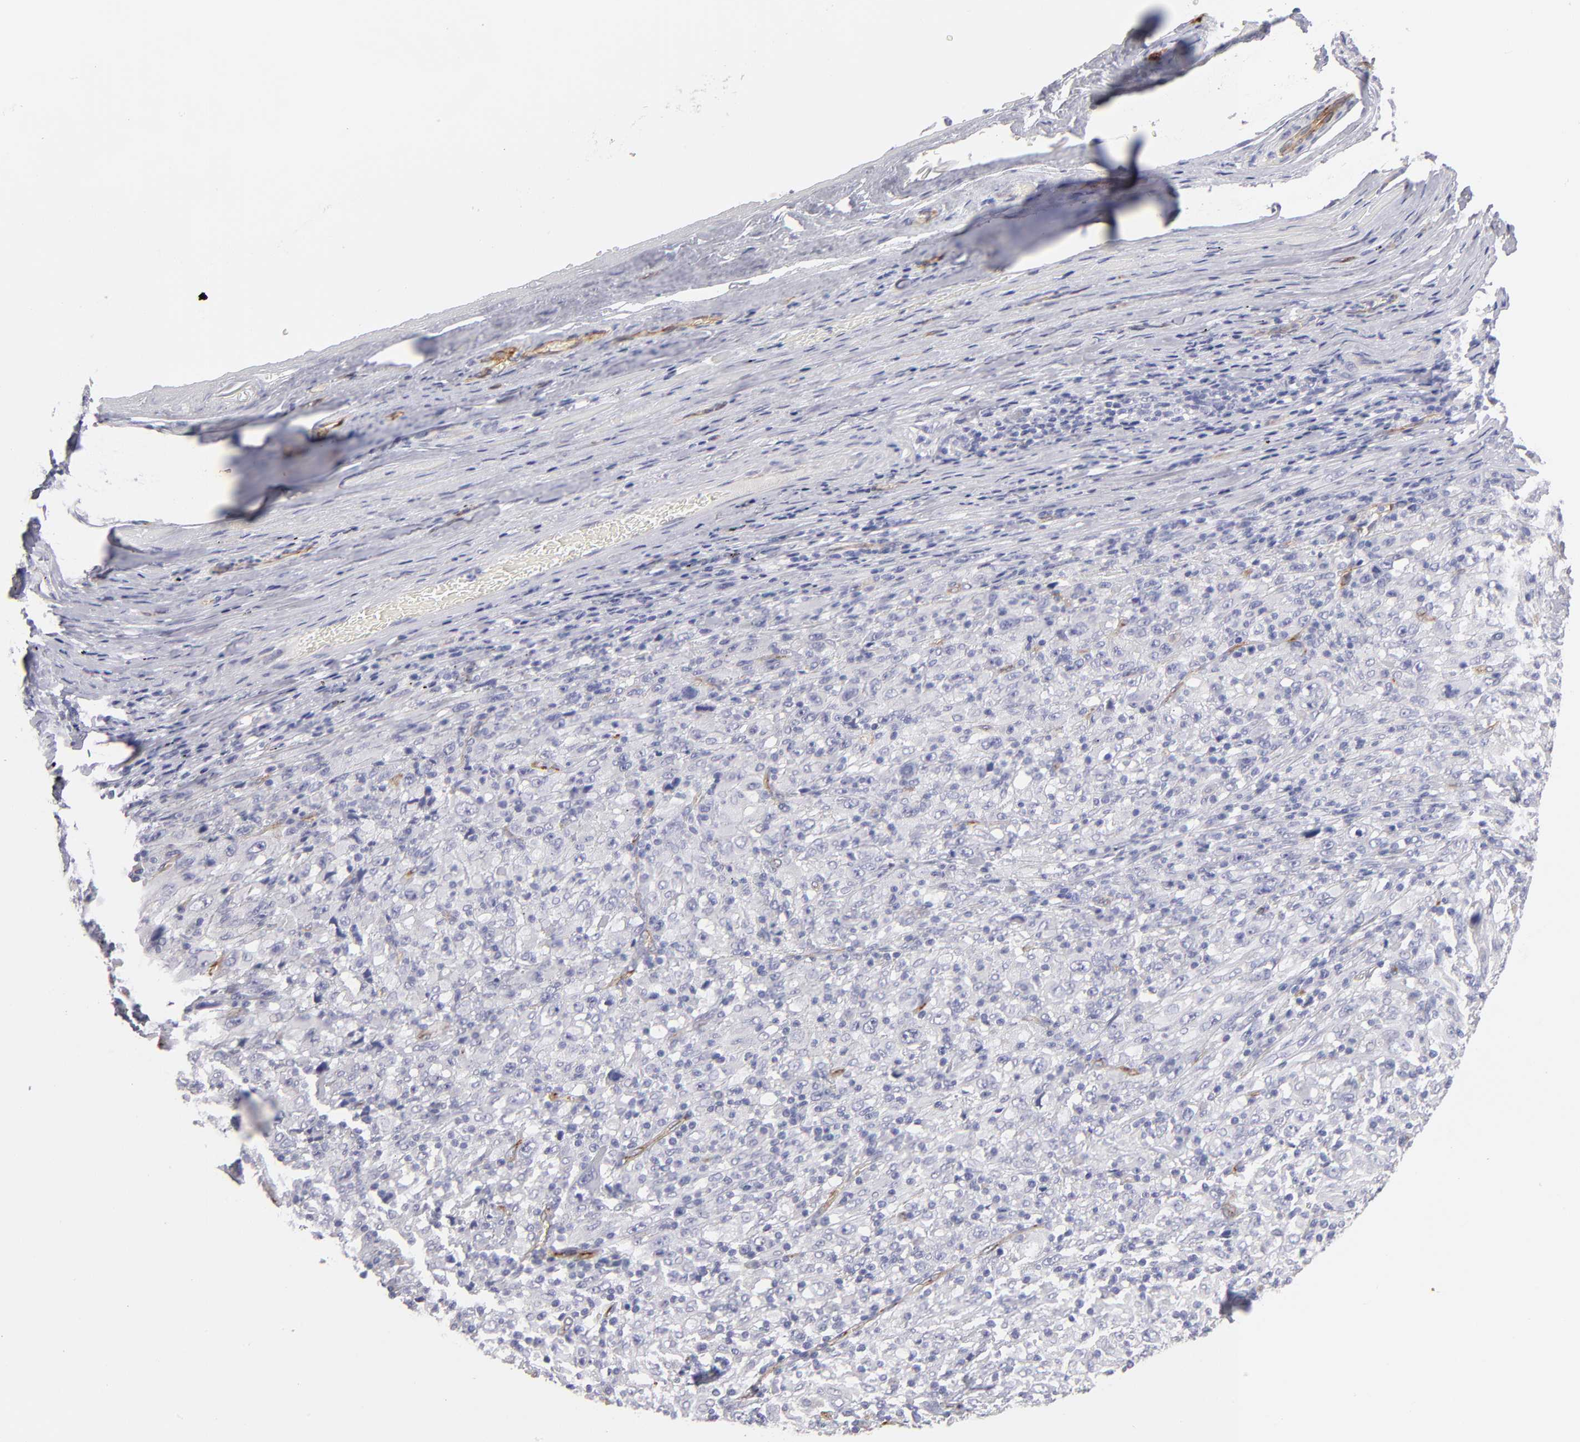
{"staining": {"intensity": "negative", "quantity": "none", "location": "none"}, "tissue": "melanoma", "cell_type": "Tumor cells", "image_type": "cancer", "snomed": [{"axis": "morphology", "description": "Malignant melanoma, Metastatic site"}, {"axis": "topography", "description": "Skin"}], "caption": "Tumor cells show no significant protein expression in malignant melanoma (metastatic site). (DAB immunohistochemistry (IHC) with hematoxylin counter stain).", "gene": "PLVAP", "patient": {"sex": "female", "age": 56}}